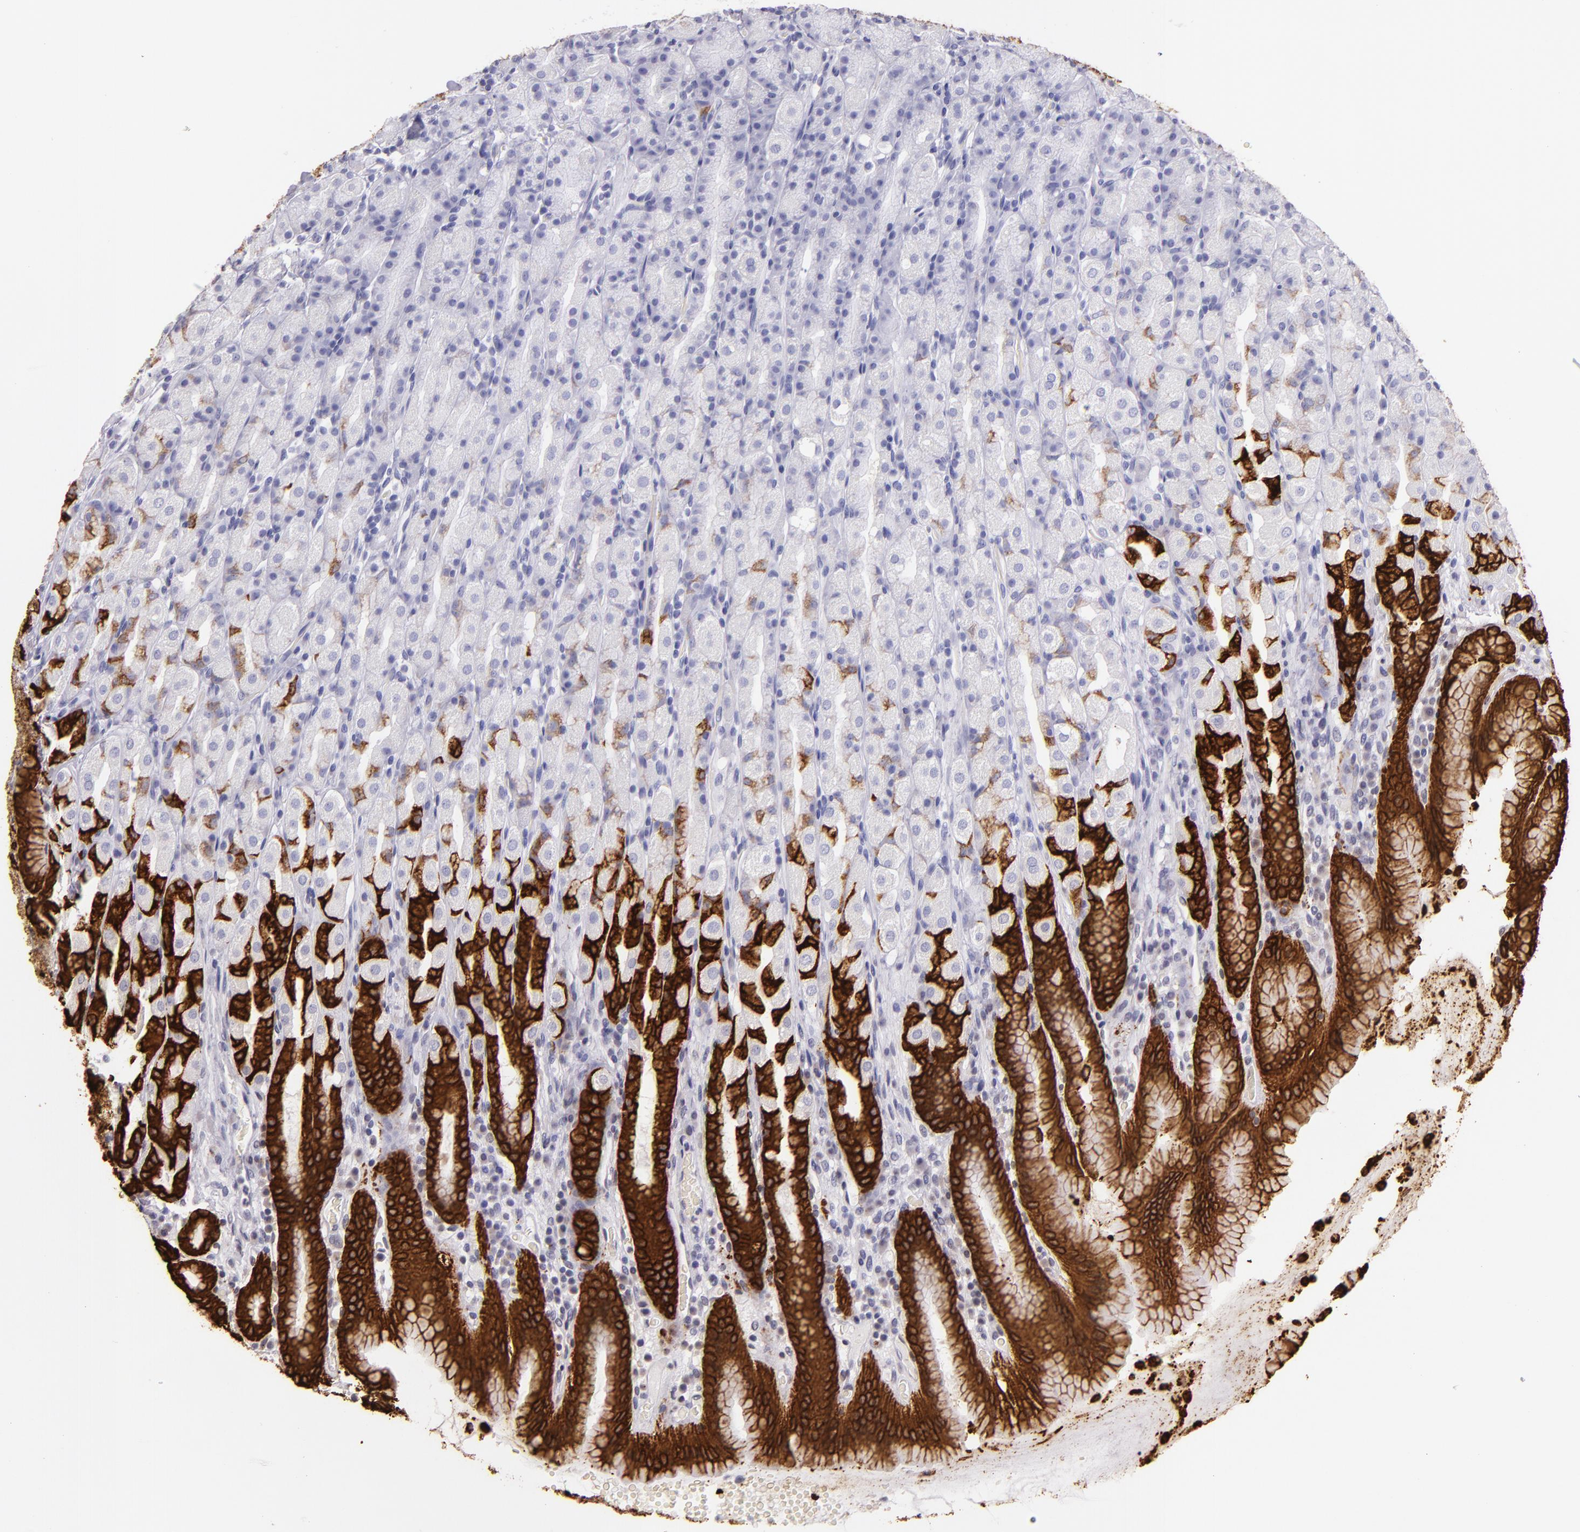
{"staining": {"intensity": "strong", "quantity": ">75%", "location": "cytoplasmic/membranous"}, "tissue": "stomach", "cell_type": "Glandular cells", "image_type": "normal", "snomed": [{"axis": "morphology", "description": "Normal tissue, NOS"}, {"axis": "topography", "description": "Stomach, upper"}], "caption": "A histopathology image of stomach stained for a protein displays strong cytoplasmic/membranous brown staining in glandular cells. (Brightfield microscopy of DAB IHC at high magnification).", "gene": "MUC5AC", "patient": {"sex": "male", "age": 68}}